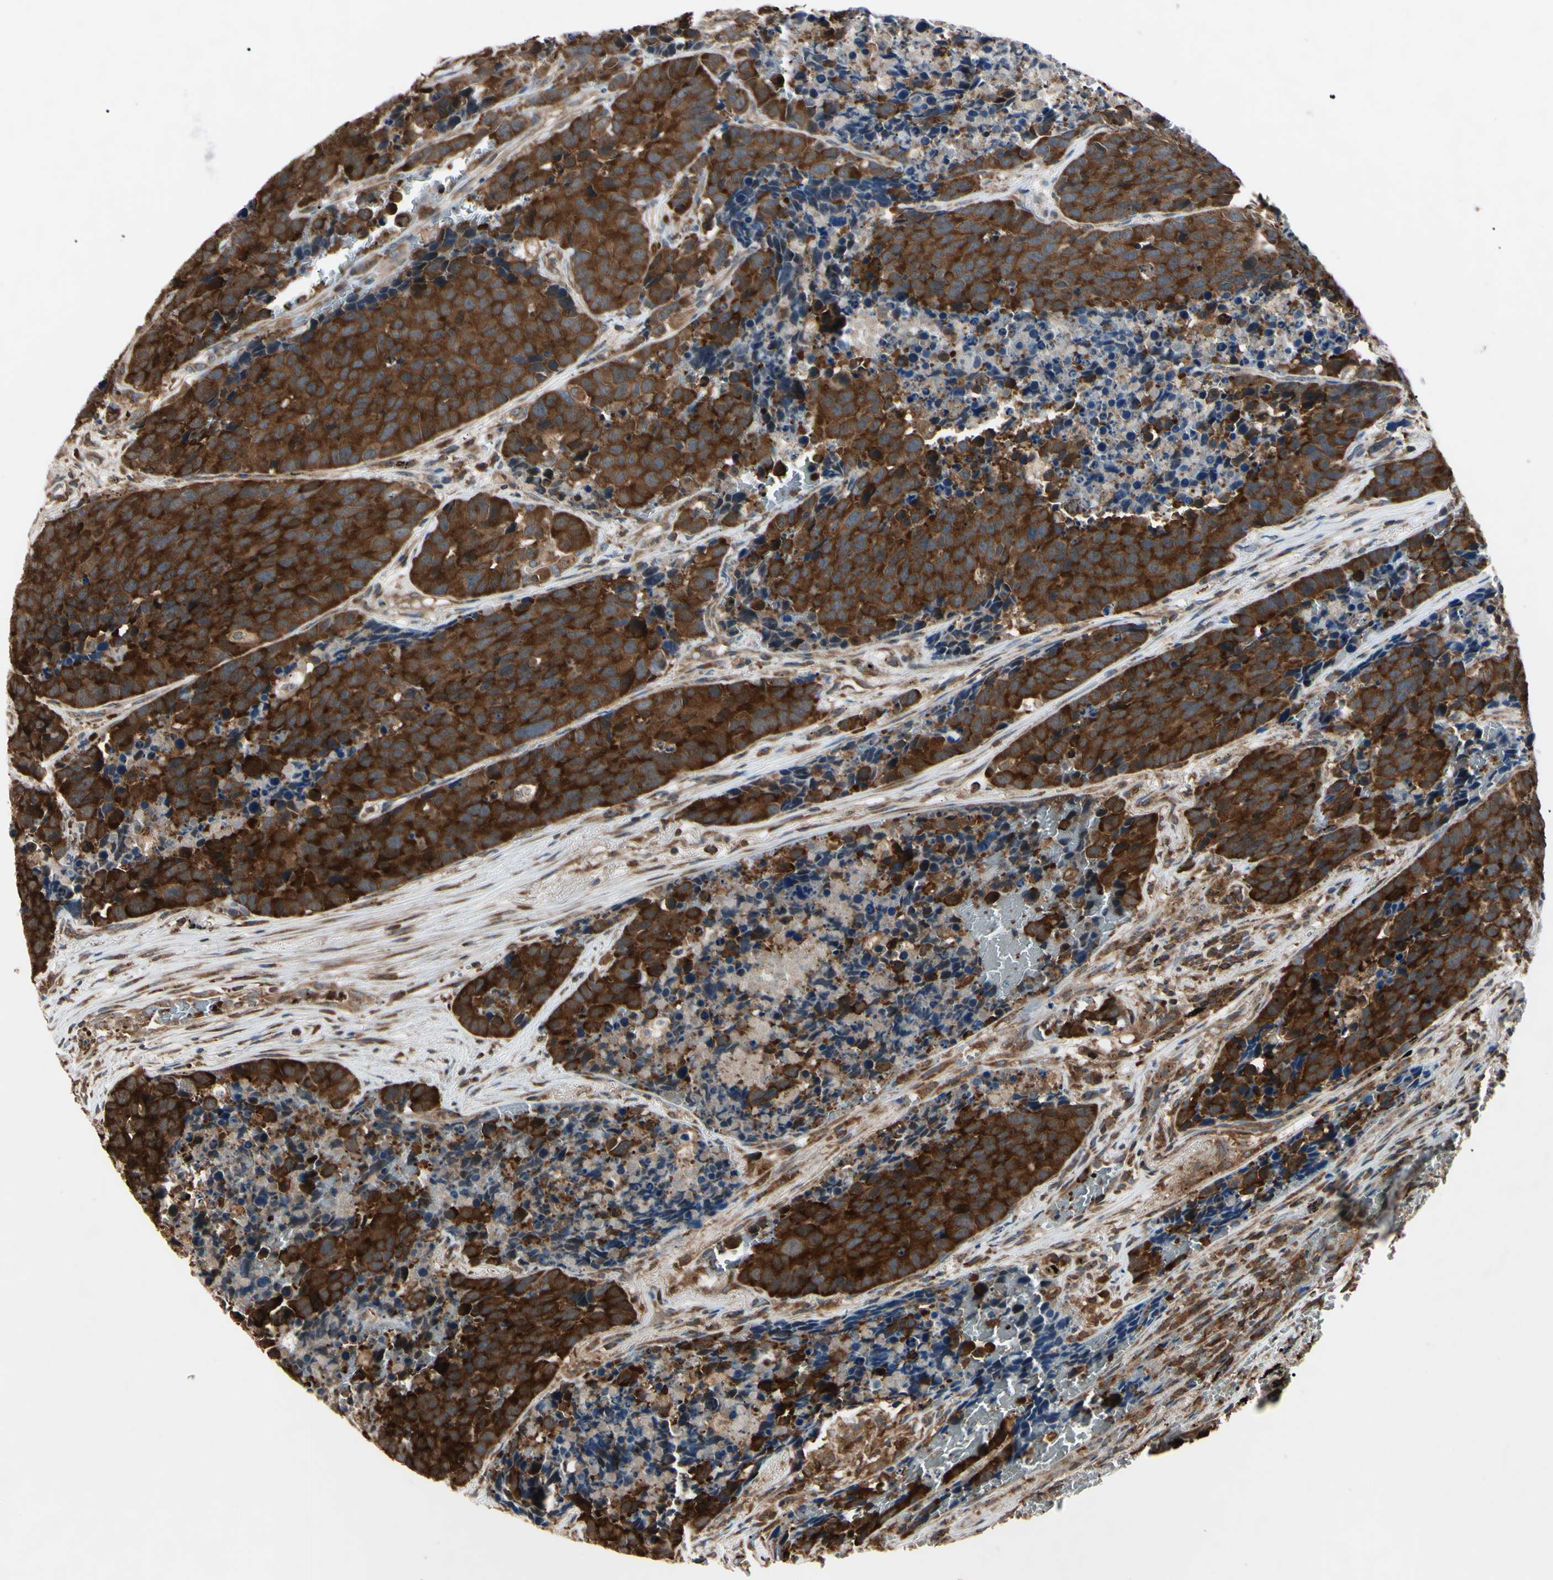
{"staining": {"intensity": "strong", "quantity": ">75%", "location": "cytoplasmic/membranous"}, "tissue": "carcinoid", "cell_type": "Tumor cells", "image_type": "cancer", "snomed": [{"axis": "morphology", "description": "Carcinoid, malignant, NOS"}, {"axis": "topography", "description": "Lung"}], "caption": "Human carcinoid stained for a protein (brown) displays strong cytoplasmic/membranous positive staining in approximately >75% of tumor cells.", "gene": "MAPRE1", "patient": {"sex": "male", "age": 60}}